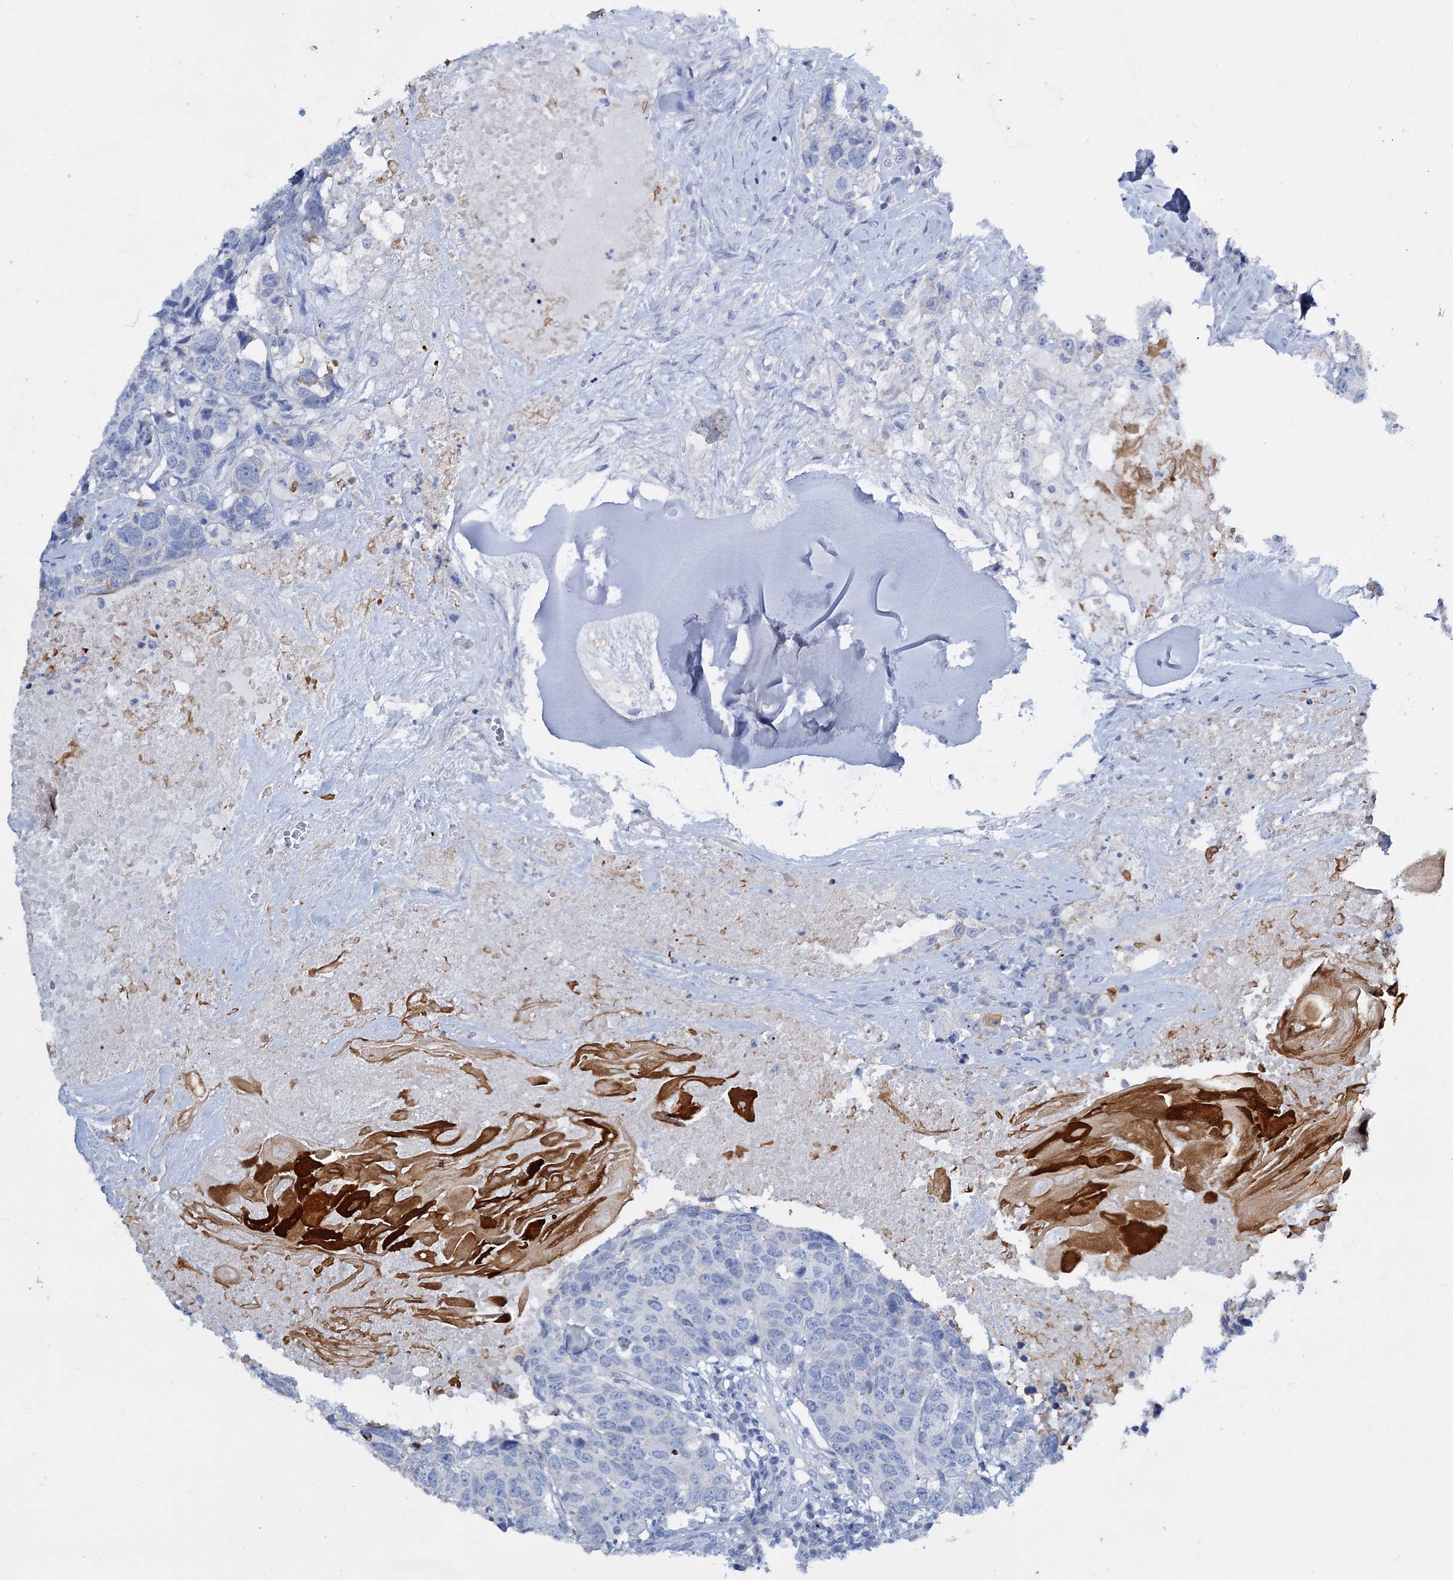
{"staining": {"intensity": "negative", "quantity": "none", "location": "none"}, "tissue": "head and neck cancer", "cell_type": "Tumor cells", "image_type": "cancer", "snomed": [{"axis": "morphology", "description": "Squamous cell carcinoma, NOS"}, {"axis": "topography", "description": "Head-Neck"}], "caption": "The immunohistochemistry histopathology image has no significant positivity in tumor cells of head and neck cancer tissue.", "gene": "FAAP20", "patient": {"sex": "male", "age": 66}}